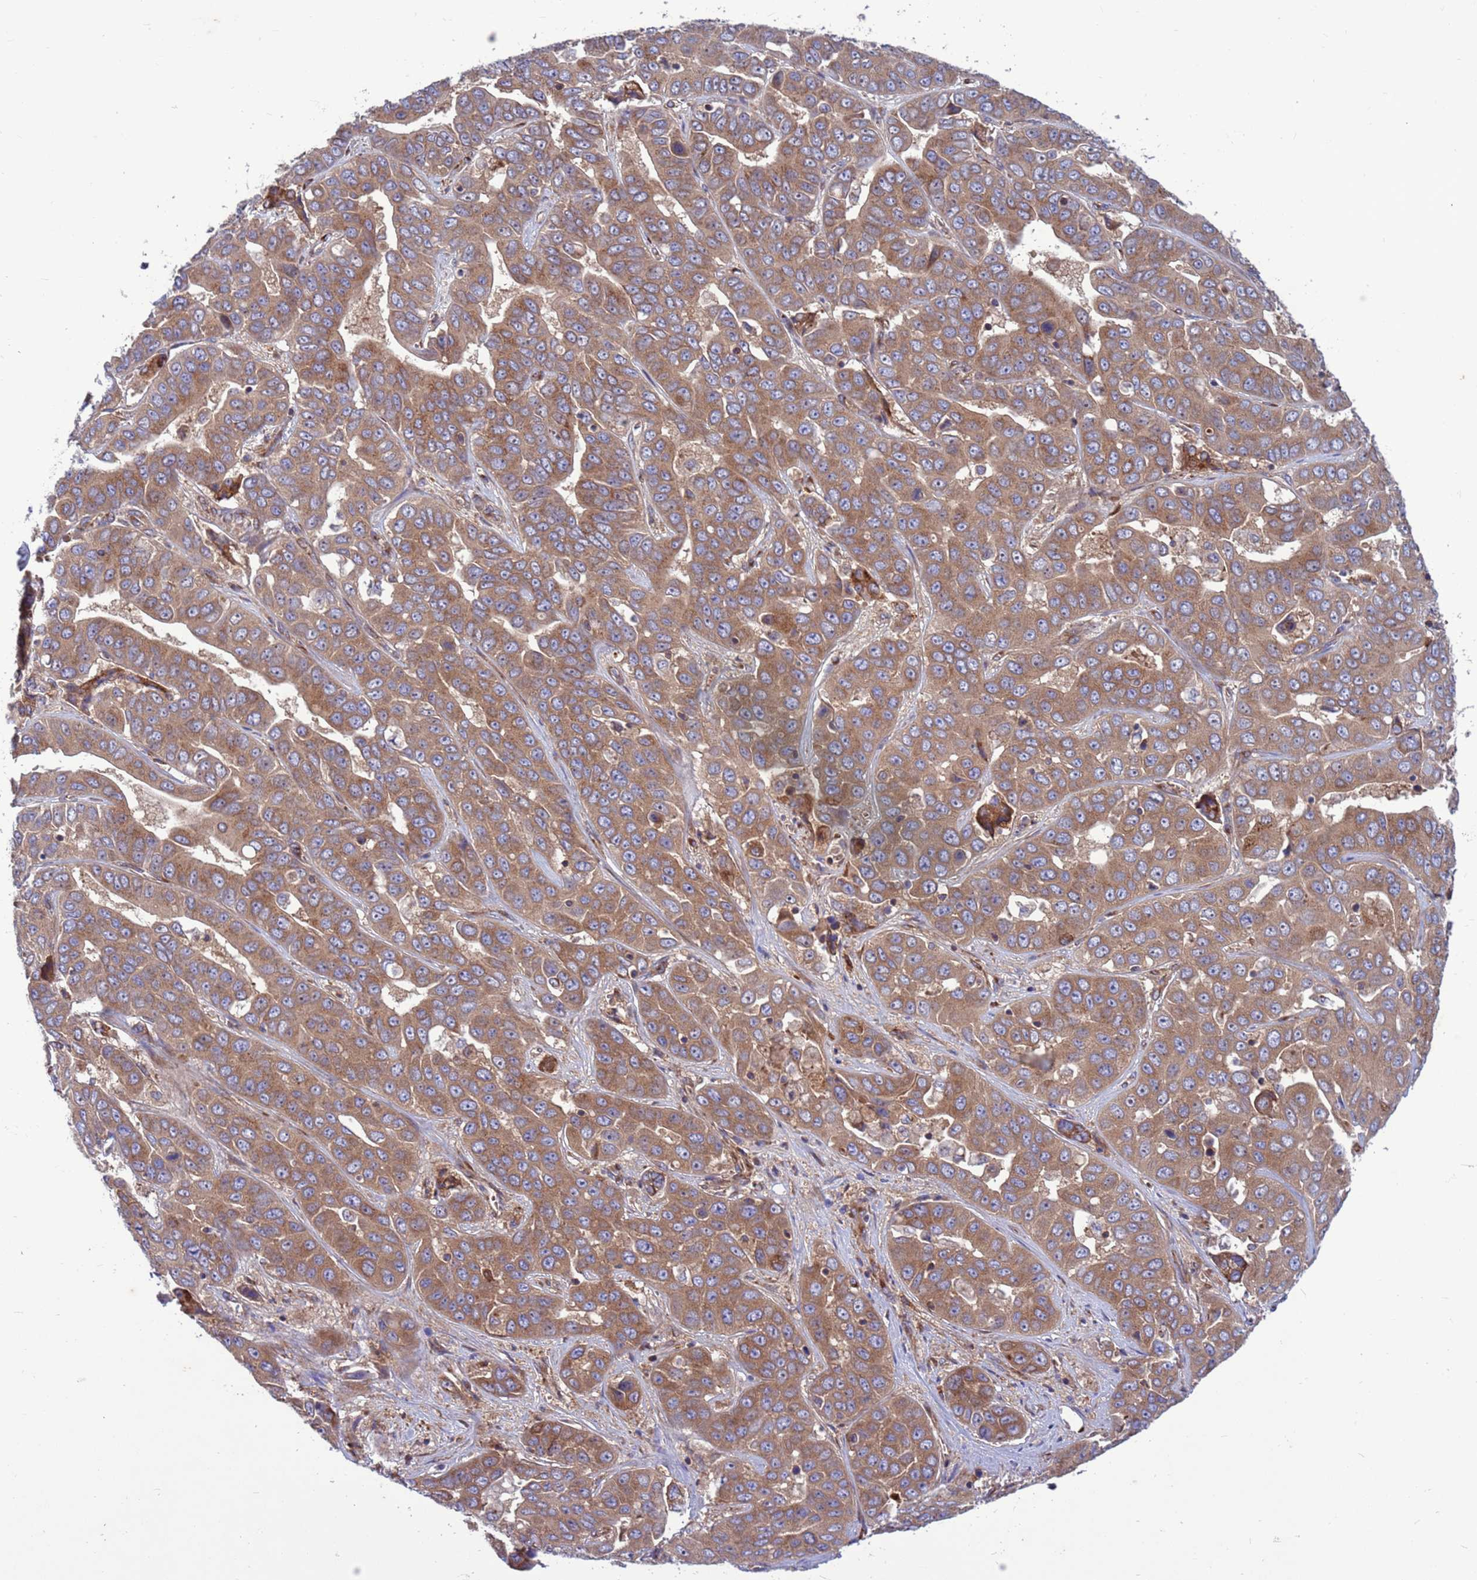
{"staining": {"intensity": "moderate", "quantity": ">75%", "location": "cytoplasmic/membranous"}, "tissue": "liver cancer", "cell_type": "Tumor cells", "image_type": "cancer", "snomed": [{"axis": "morphology", "description": "Cholangiocarcinoma"}, {"axis": "topography", "description": "Liver"}], "caption": "This image reveals immunohistochemistry (IHC) staining of liver cancer (cholangiocarcinoma), with medium moderate cytoplasmic/membranous staining in approximately >75% of tumor cells.", "gene": "ZC3HAV1", "patient": {"sex": "female", "age": 52}}